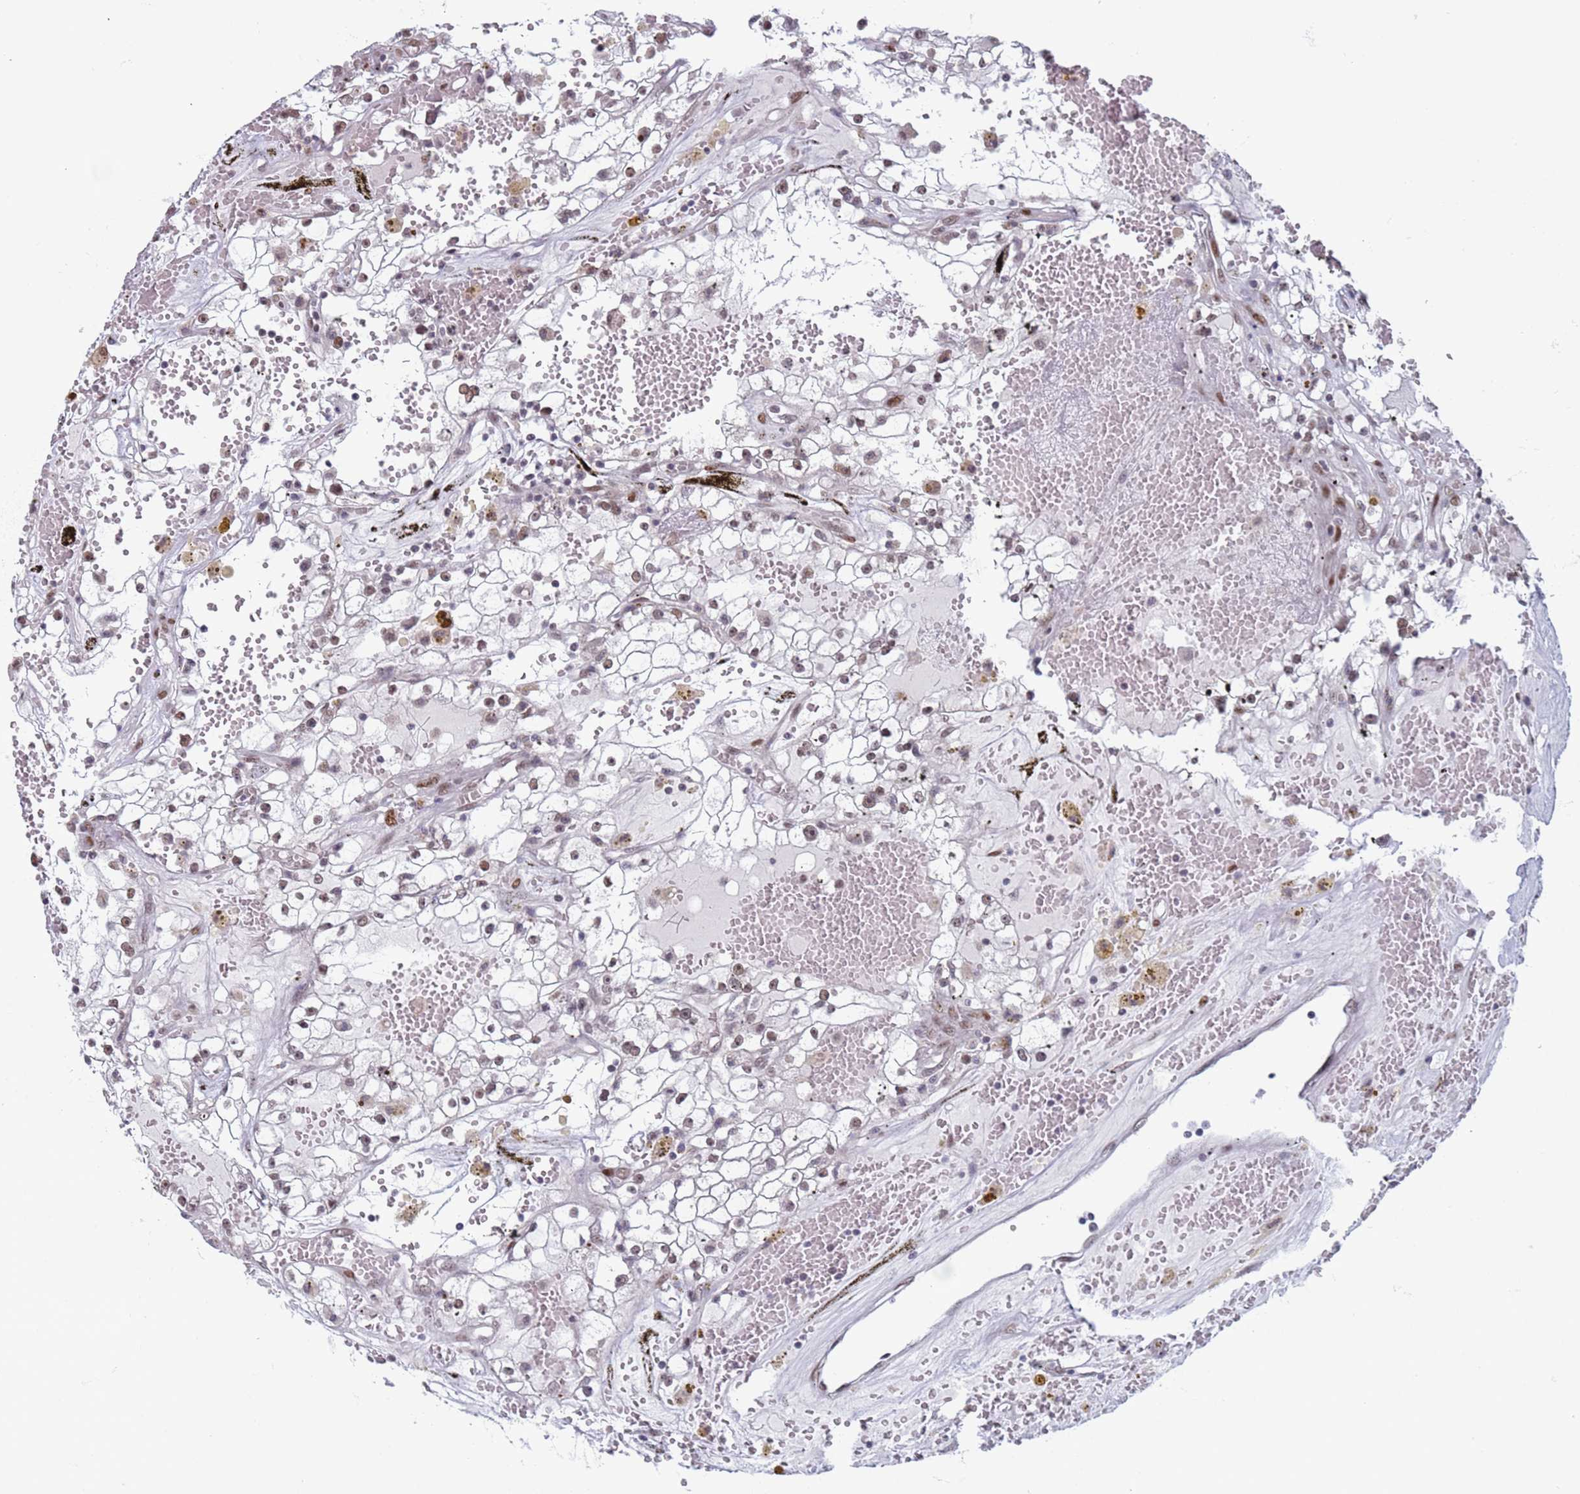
{"staining": {"intensity": "moderate", "quantity": ">75%", "location": "nuclear"}, "tissue": "renal cancer", "cell_type": "Tumor cells", "image_type": "cancer", "snomed": [{"axis": "morphology", "description": "Adenocarcinoma, NOS"}, {"axis": "topography", "description": "Kidney"}], "caption": "The image exhibits staining of renal cancer, revealing moderate nuclear protein positivity (brown color) within tumor cells. (DAB (3,3'-diaminobenzidine) IHC with brightfield microscopy, high magnification).", "gene": "SAE1", "patient": {"sex": "male", "age": 56}}